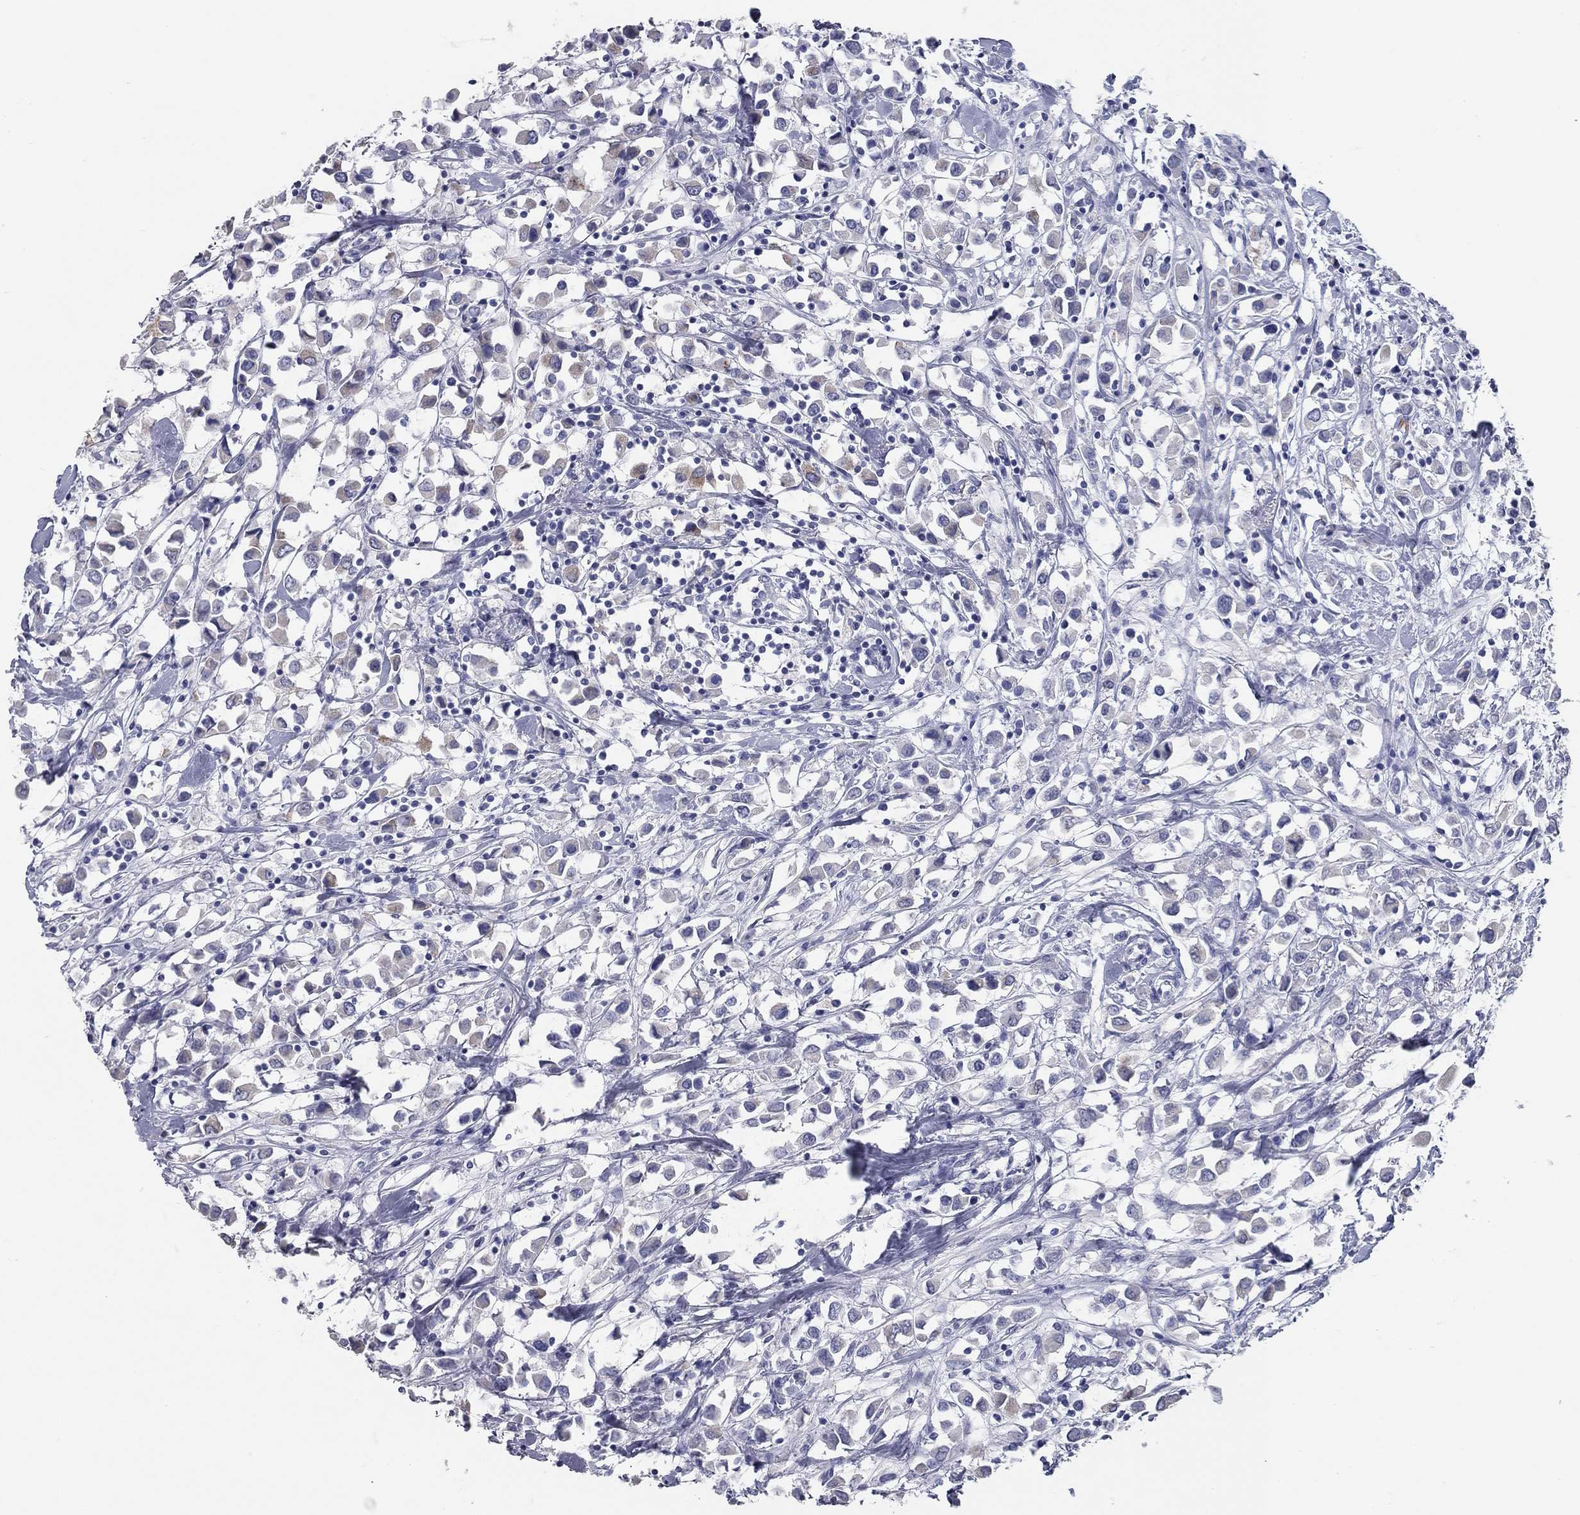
{"staining": {"intensity": "moderate", "quantity": "<25%", "location": "cytoplasmic/membranous"}, "tissue": "breast cancer", "cell_type": "Tumor cells", "image_type": "cancer", "snomed": [{"axis": "morphology", "description": "Duct carcinoma"}, {"axis": "topography", "description": "Breast"}], "caption": "Protein expression analysis of breast cancer (invasive ductal carcinoma) reveals moderate cytoplasmic/membranous expression in approximately <25% of tumor cells.", "gene": "TAC1", "patient": {"sex": "female", "age": 61}}